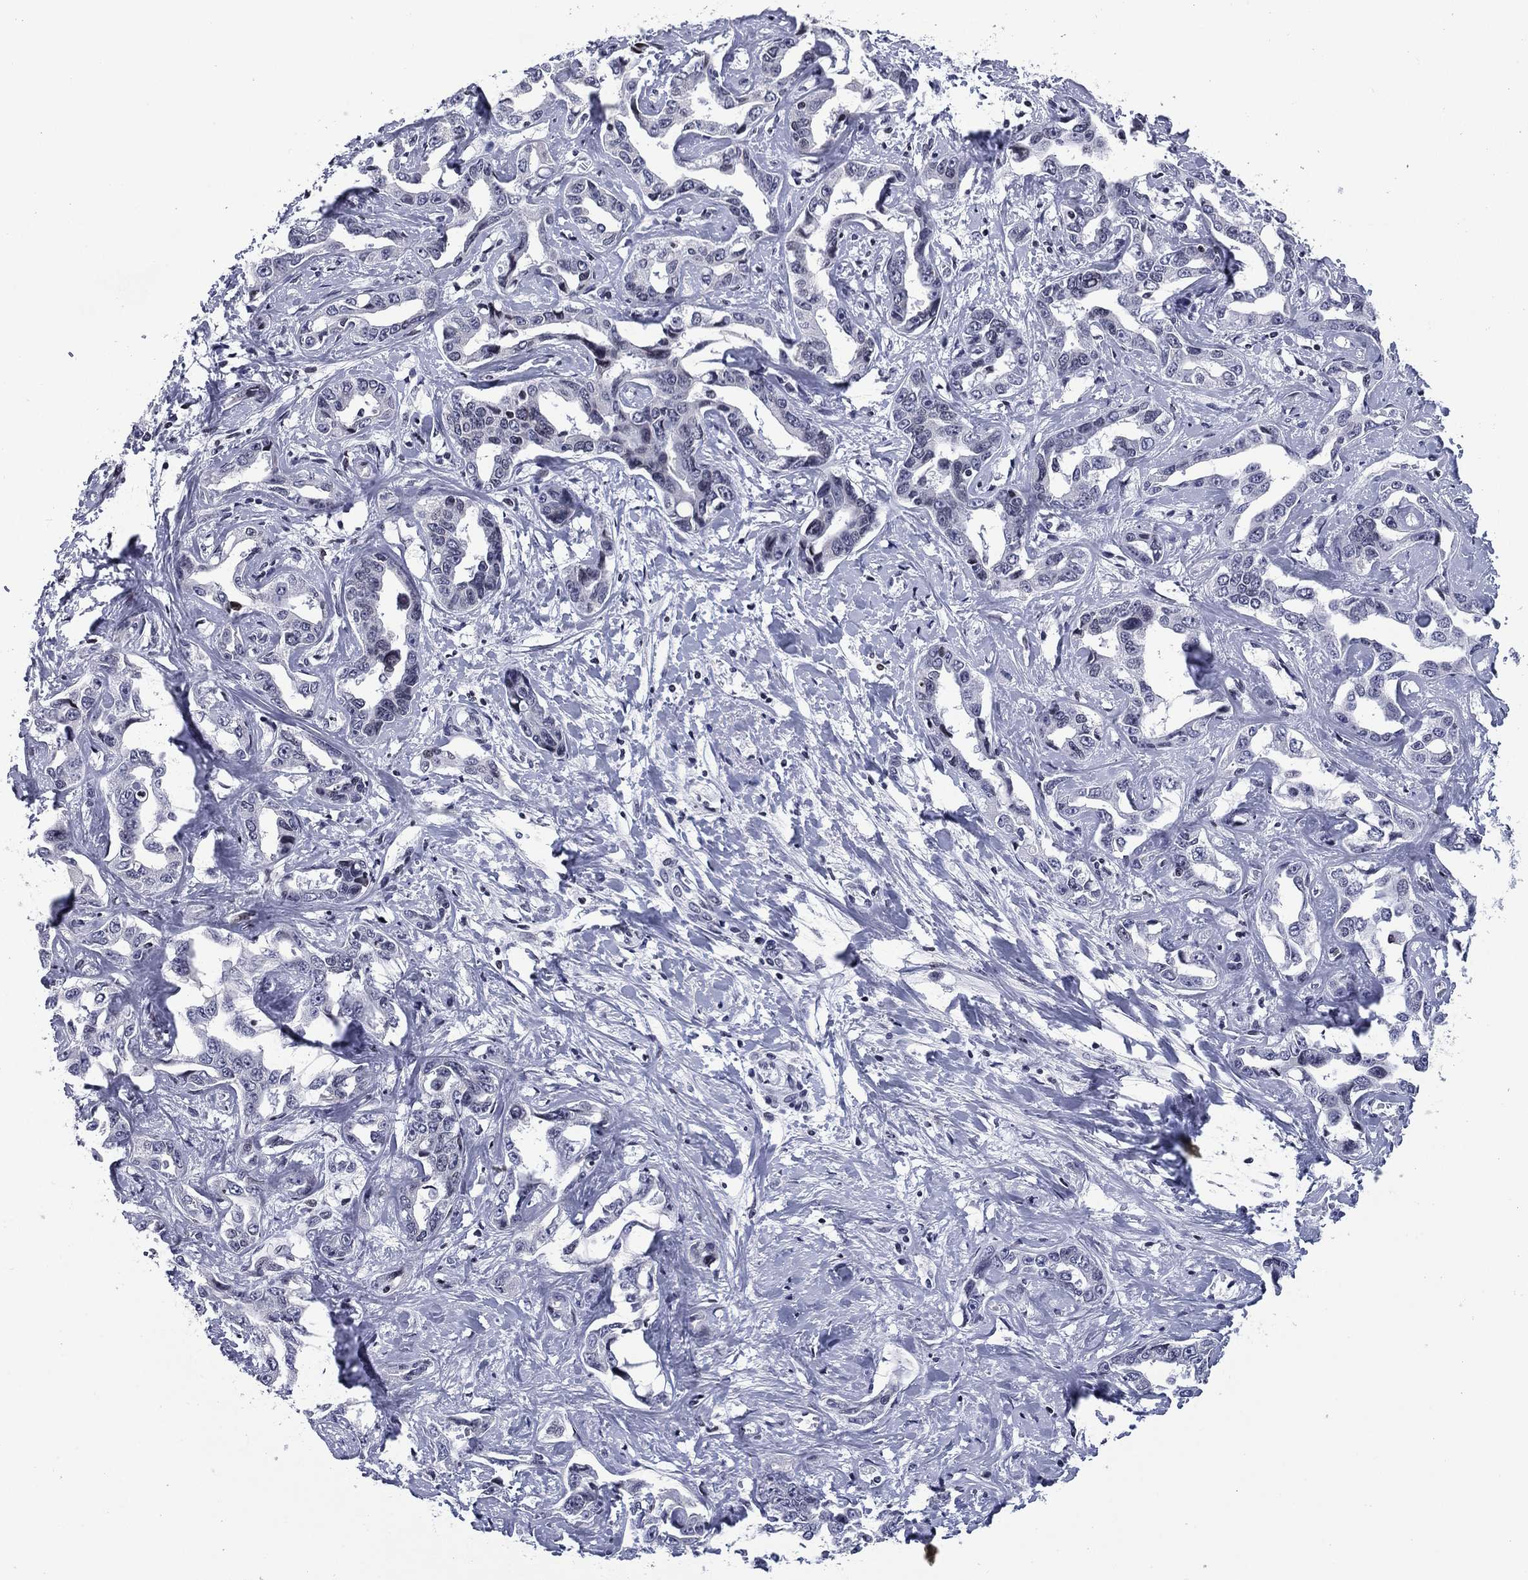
{"staining": {"intensity": "negative", "quantity": "none", "location": "none"}, "tissue": "liver cancer", "cell_type": "Tumor cells", "image_type": "cancer", "snomed": [{"axis": "morphology", "description": "Cholangiocarcinoma"}, {"axis": "topography", "description": "Liver"}], "caption": "A photomicrograph of human liver cancer is negative for staining in tumor cells.", "gene": "CCDC144A", "patient": {"sex": "male", "age": 59}}